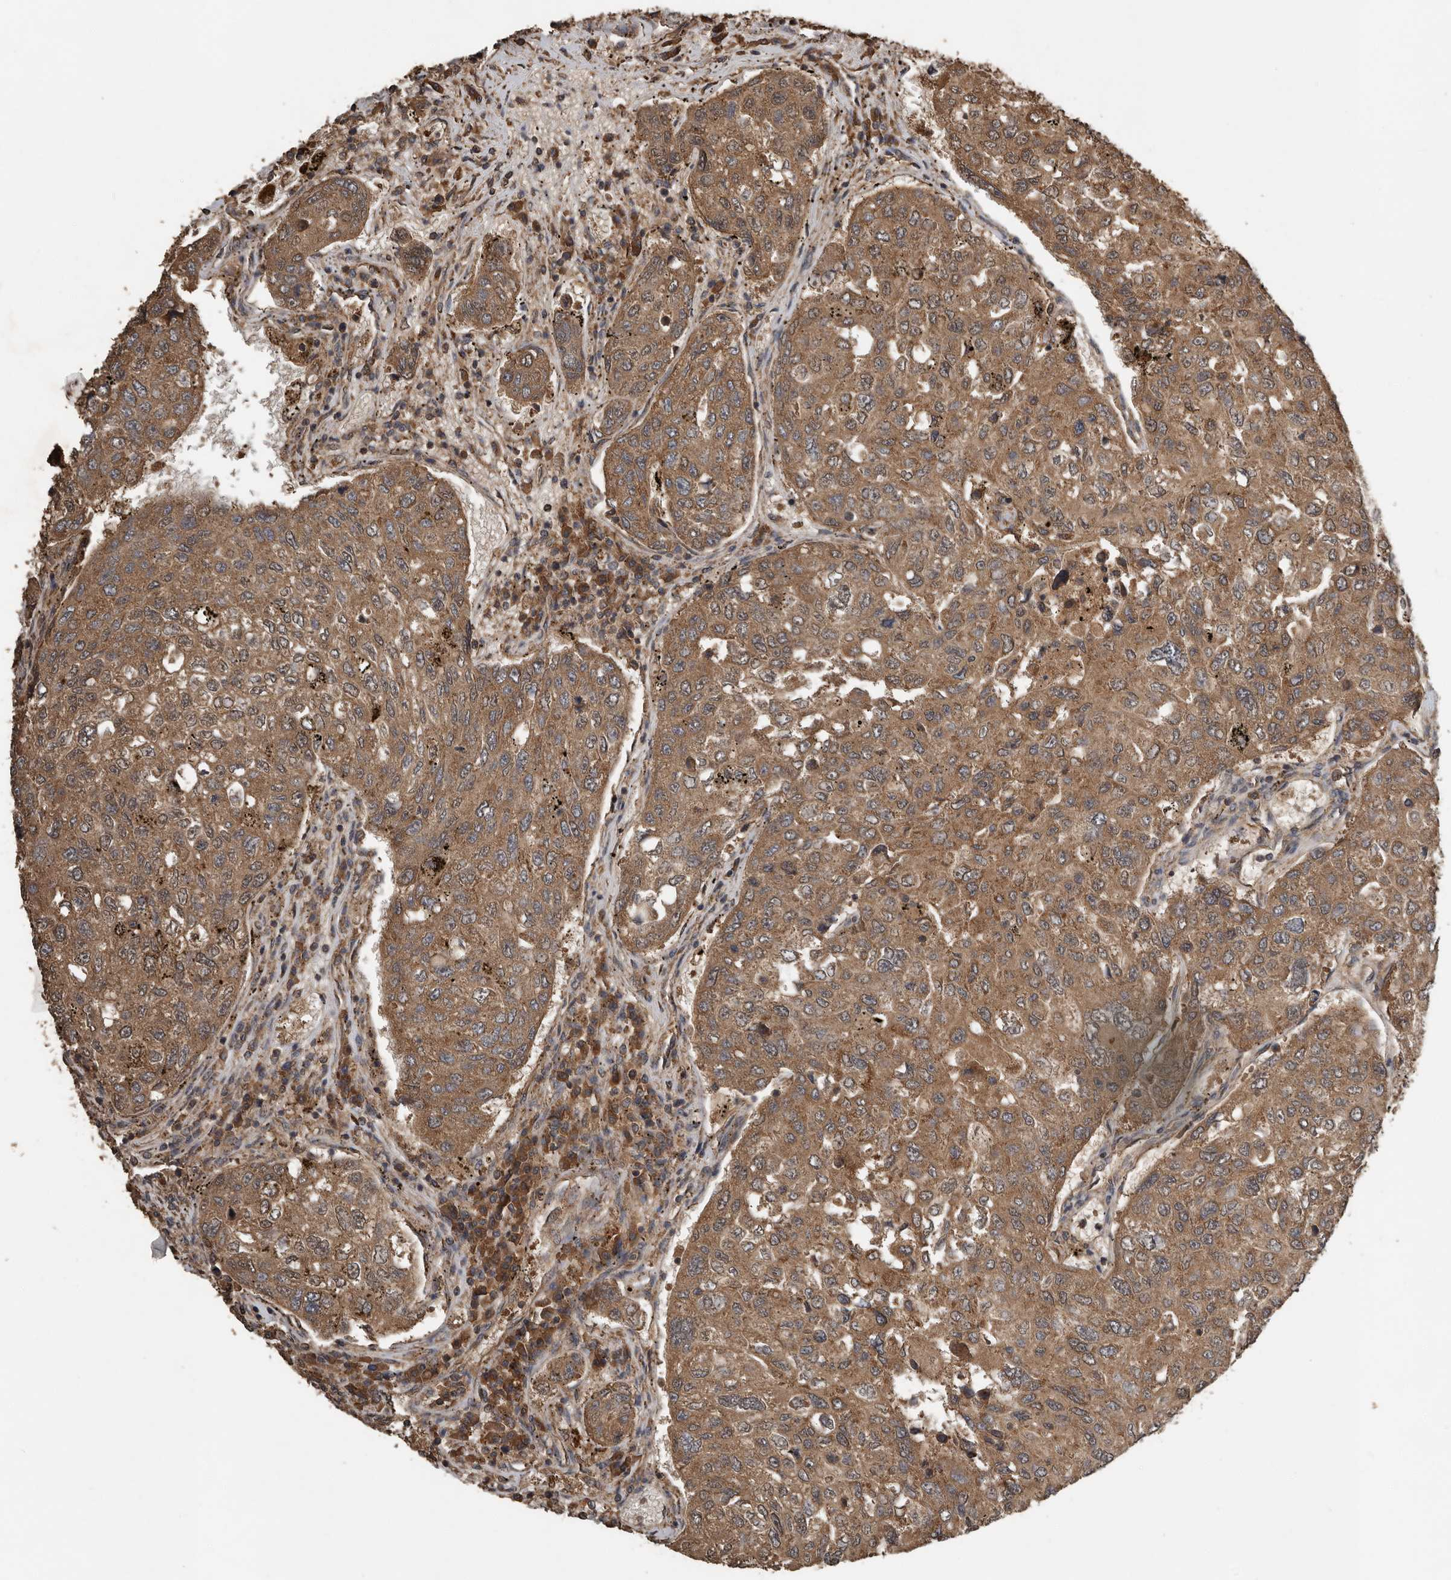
{"staining": {"intensity": "moderate", "quantity": ">75%", "location": "cytoplasmic/membranous"}, "tissue": "urothelial cancer", "cell_type": "Tumor cells", "image_type": "cancer", "snomed": [{"axis": "morphology", "description": "Urothelial carcinoma, High grade"}, {"axis": "topography", "description": "Lymph node"}, {"axis": "topography", "description": "Urinary bladder"}], "caption": "Tumor cells display medium levels of moderate cytoplasmic/membranous positivity in approximately >75% of cells in human high-grade urothelial carcinoma.", "gene": "RNF207", "patient": {"sex": "male", "age": 51}}